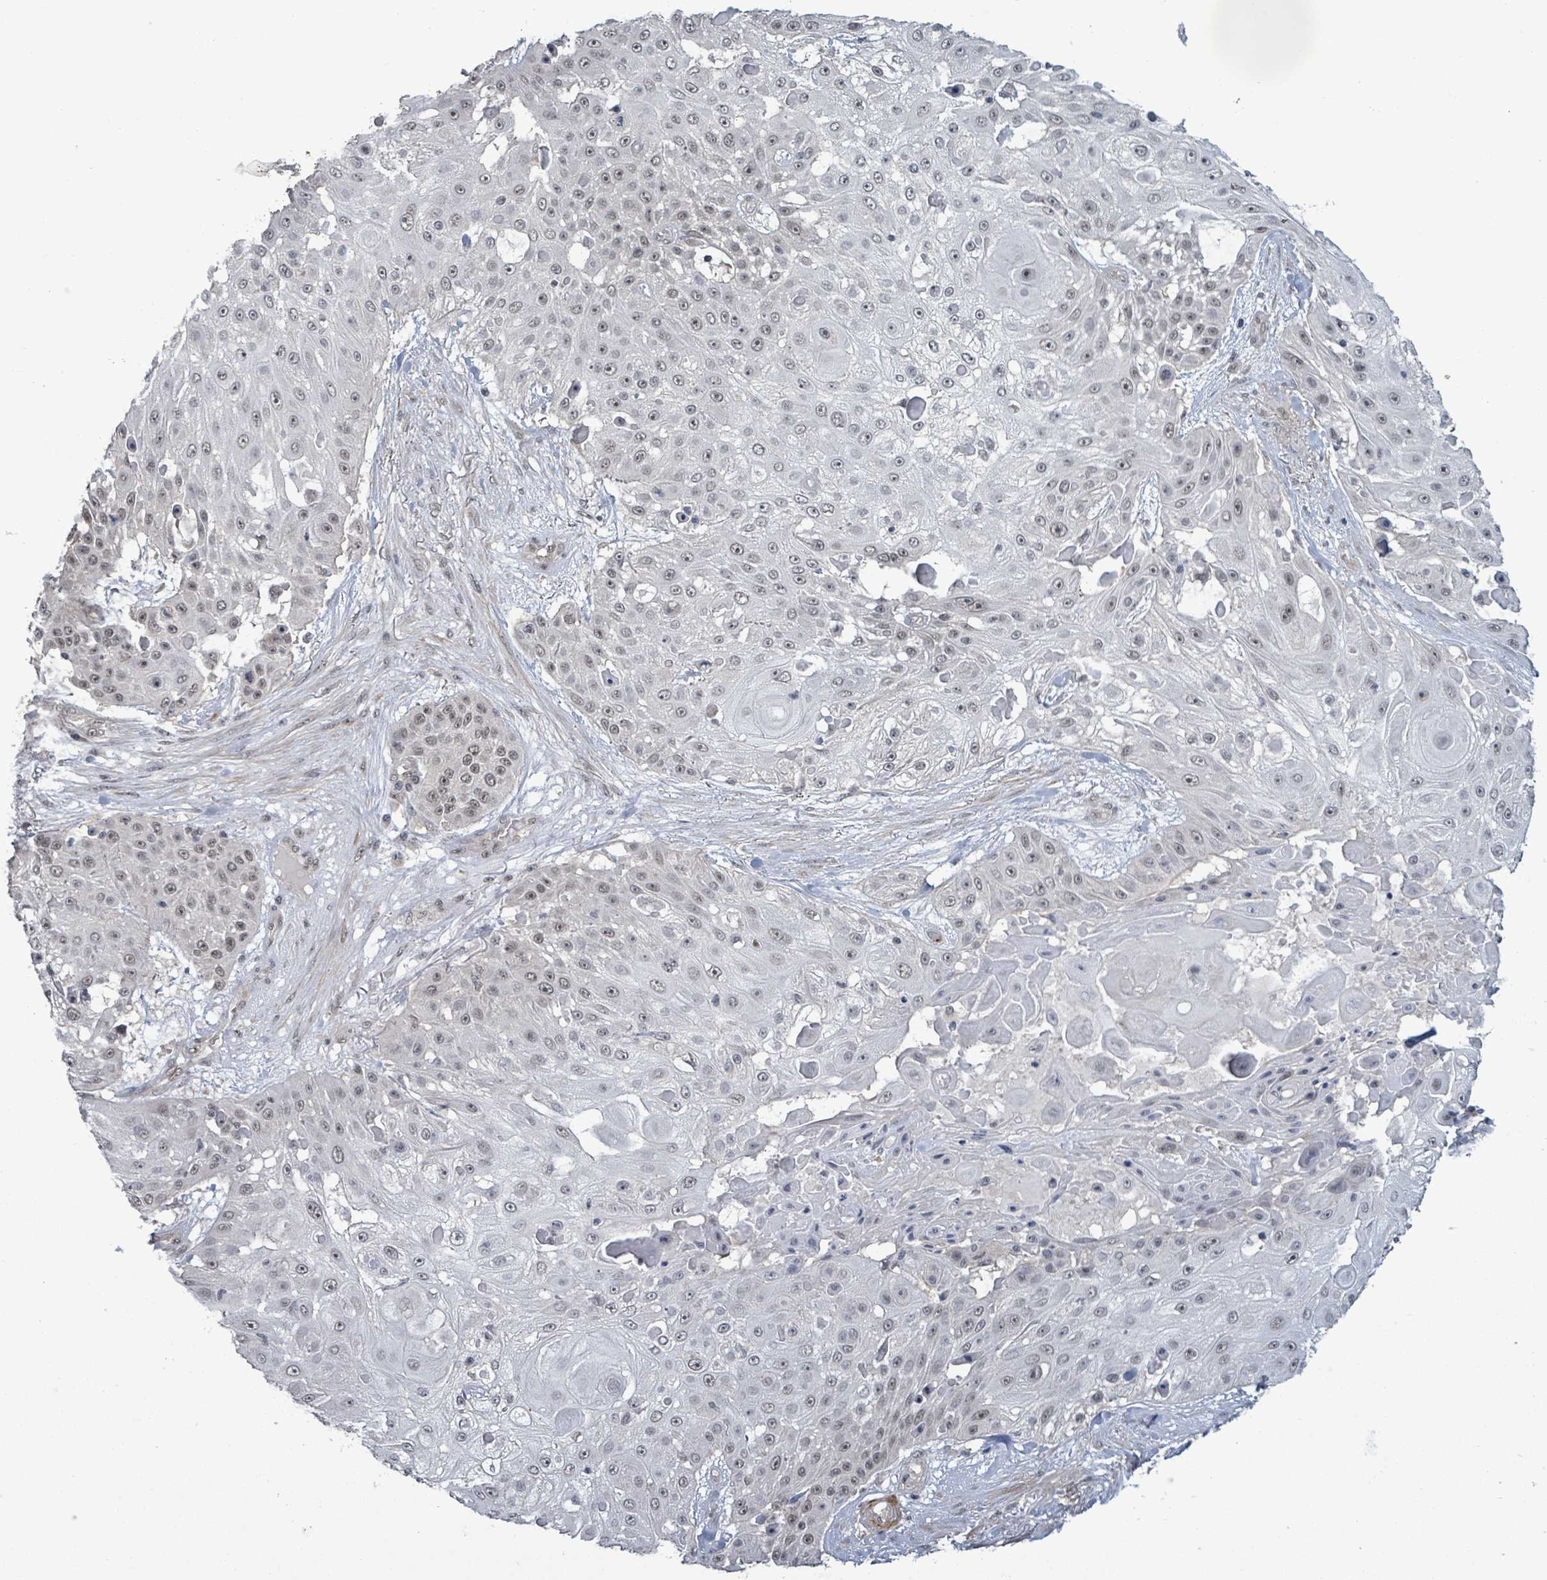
{"staining": {"intensity": "weak", "quantity": "25%-75%", "location": "nuclear"}, "tissue": "skin cancer", "cell_type": "Tumor cells", "image_type": "cancer", "snomed": [{"axis": "morphology", "description": "Squamous cell carcinoma, NOS"}, {"axis": "topography", "description": "Skin"}], "caption": "A histopathology image of human skin cancer stained for a protein demonstrates weak nuclear brown staining in tumor cells.", "gene": "AMMECR1", "patient": {"sex": "female", "age": 86}}